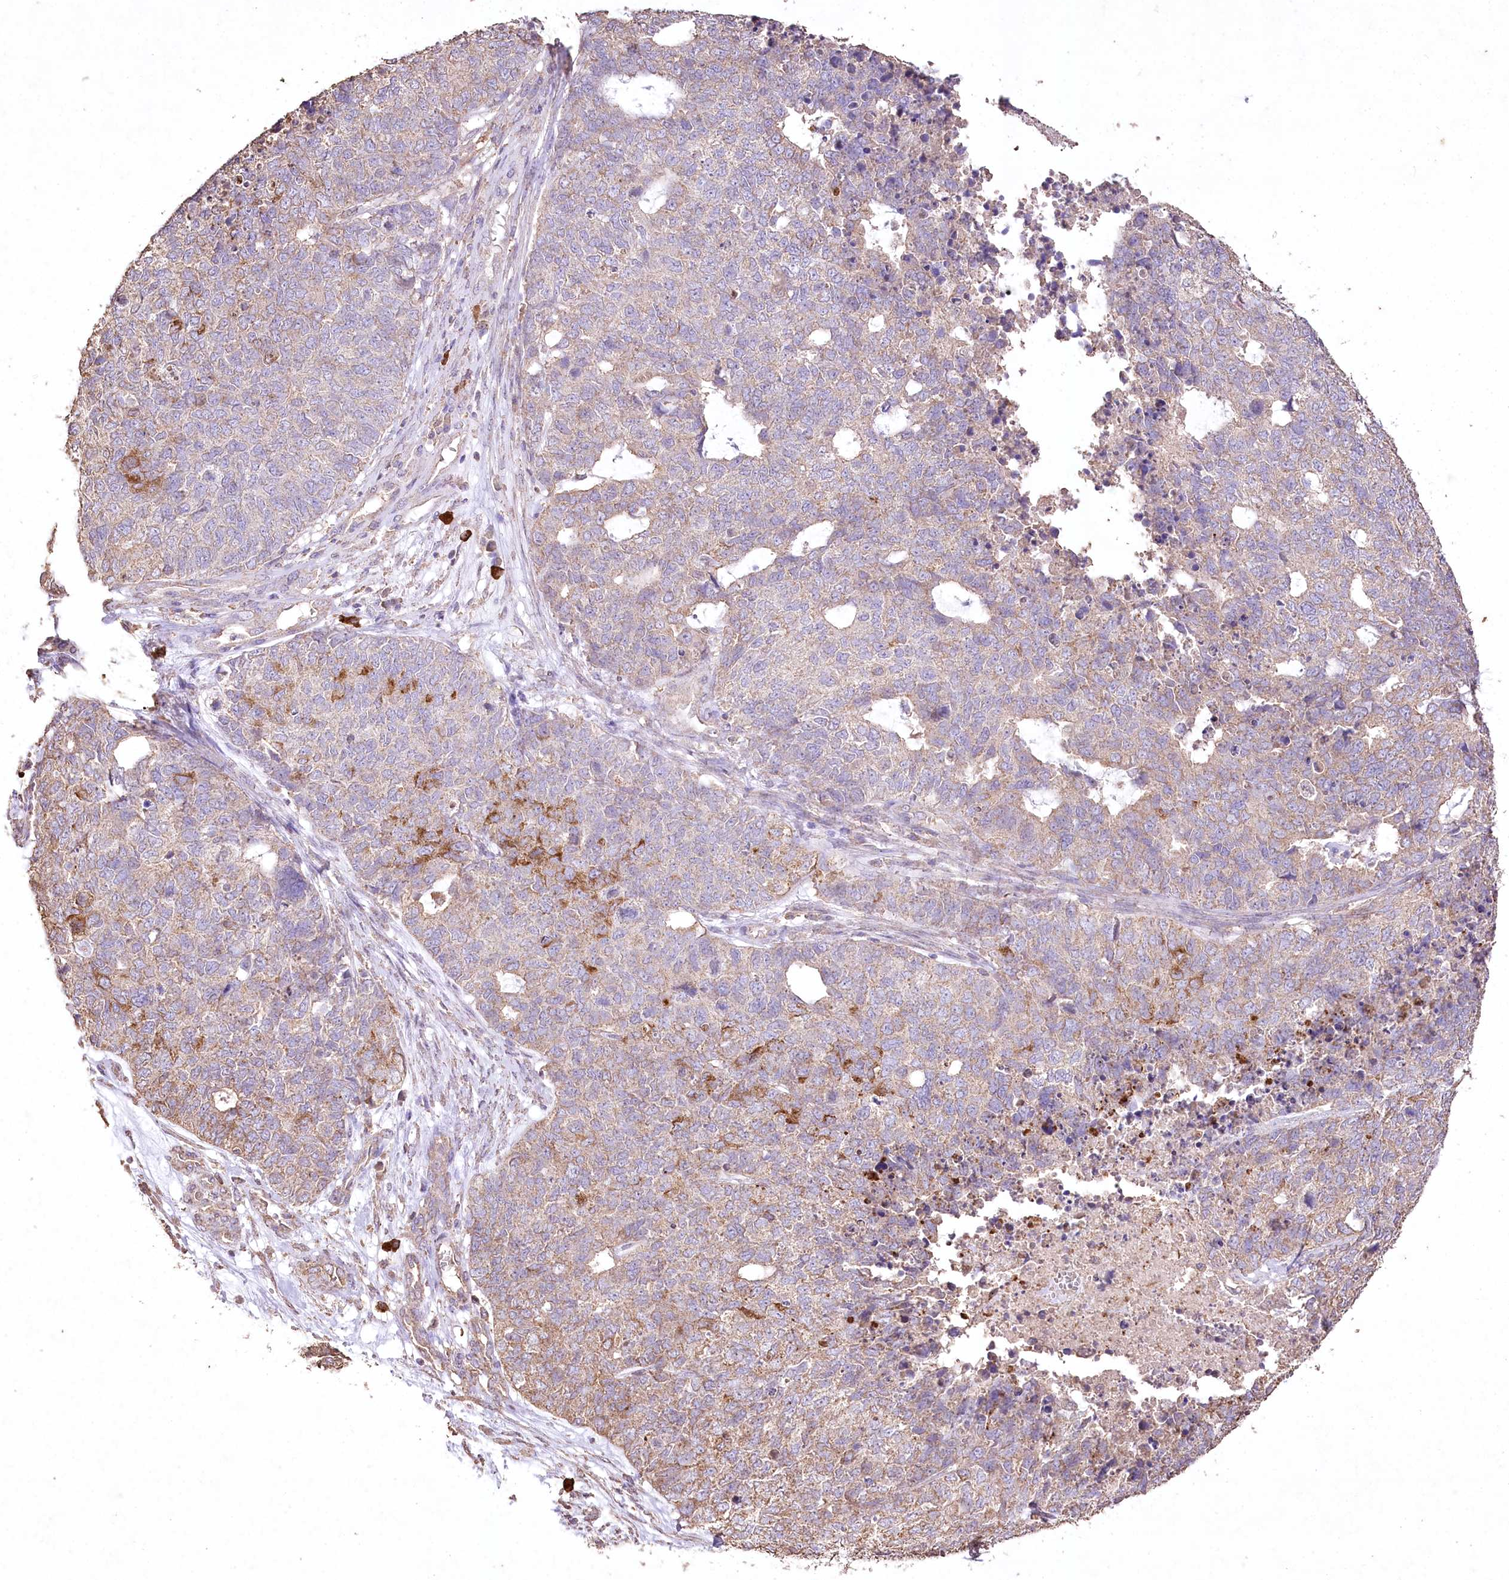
{"staining": {"intensity": "moderate", "quantity": "<25%", "location": "cytoplasmic/membranous"}, "tissue": "cervical cancer", "cell_type": "Tumor cells", "image_type": "cancer", "snomed": [{"axis": "morphology", "description": "Squamous cell carcinoma, NOS"}, {"axis": "topography", "description": "Cervix"}], "caption": "A photomicrograph of human cervical squamous cell carcinoma stained for a protein demonstrates moderate cytoplasmic/membranous brown staining in tumor cells.", "gene": "IREB2", "patient": {"sex": "female", "age": 63}}